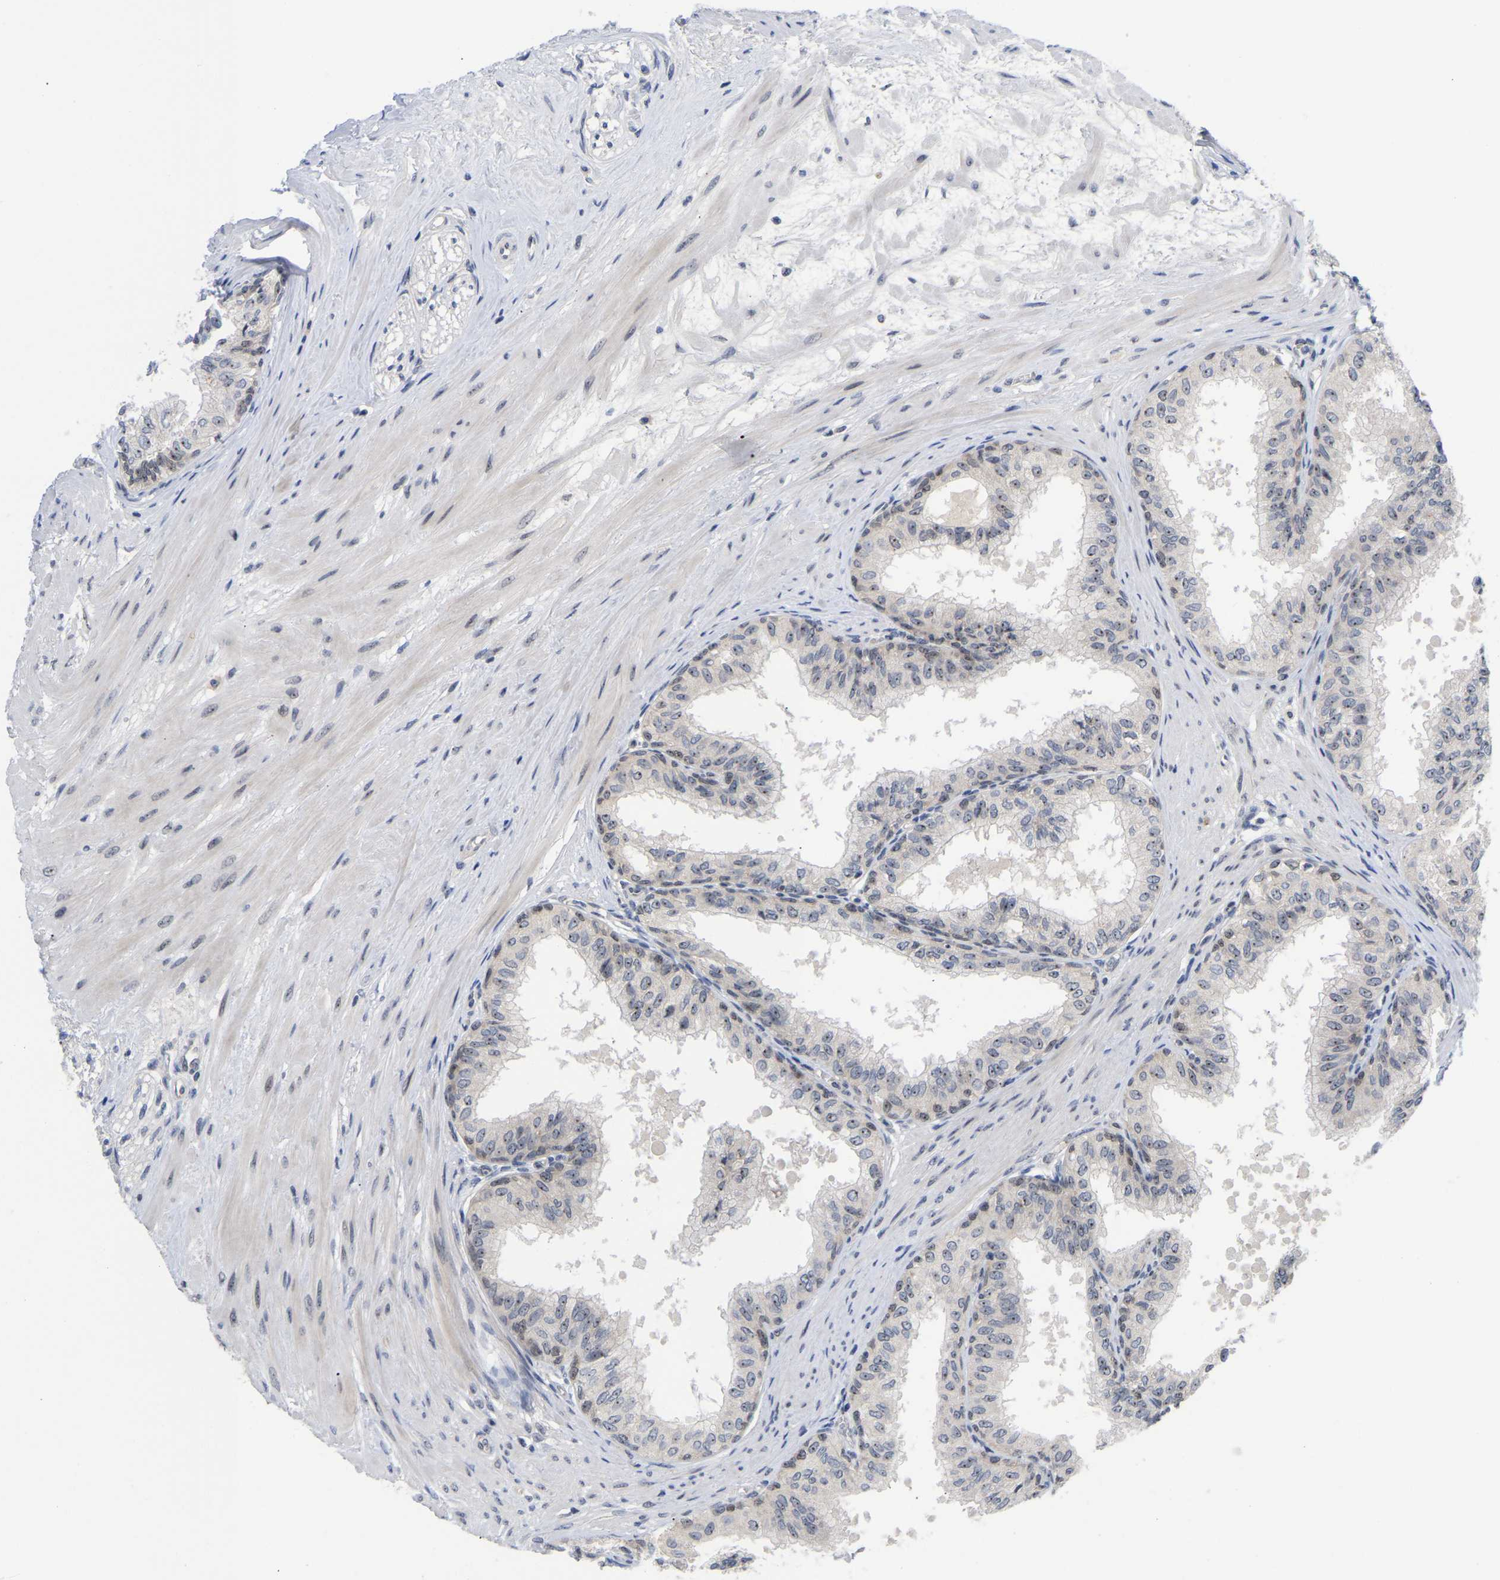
{"staining": {"intensity": "weak", "quantity": "<25%", "location": "cytoplasmic/membranous,nuclear"}, "tissue": "seminal vesicle", "cell_type": "Glandular cells", "image_type": "normal", "snomed": [{"axis": "morphology", "description": "Normal tissue, NOS"}, {"axis": "topography", "description": "Prostate"}, {"axis": "topography", "description": "Seminal veicle"}], "caption": "The histopathology image shows no staining of glandular cells in benign seminal vesicle. The staining was performed using DAB to visualize the protein expression in brown, while the nuclei were stained in blue with hematoxylin (Magnification: 20x).", "gene": "NLE1", "patient": {"sex": "male", "age": 60}}